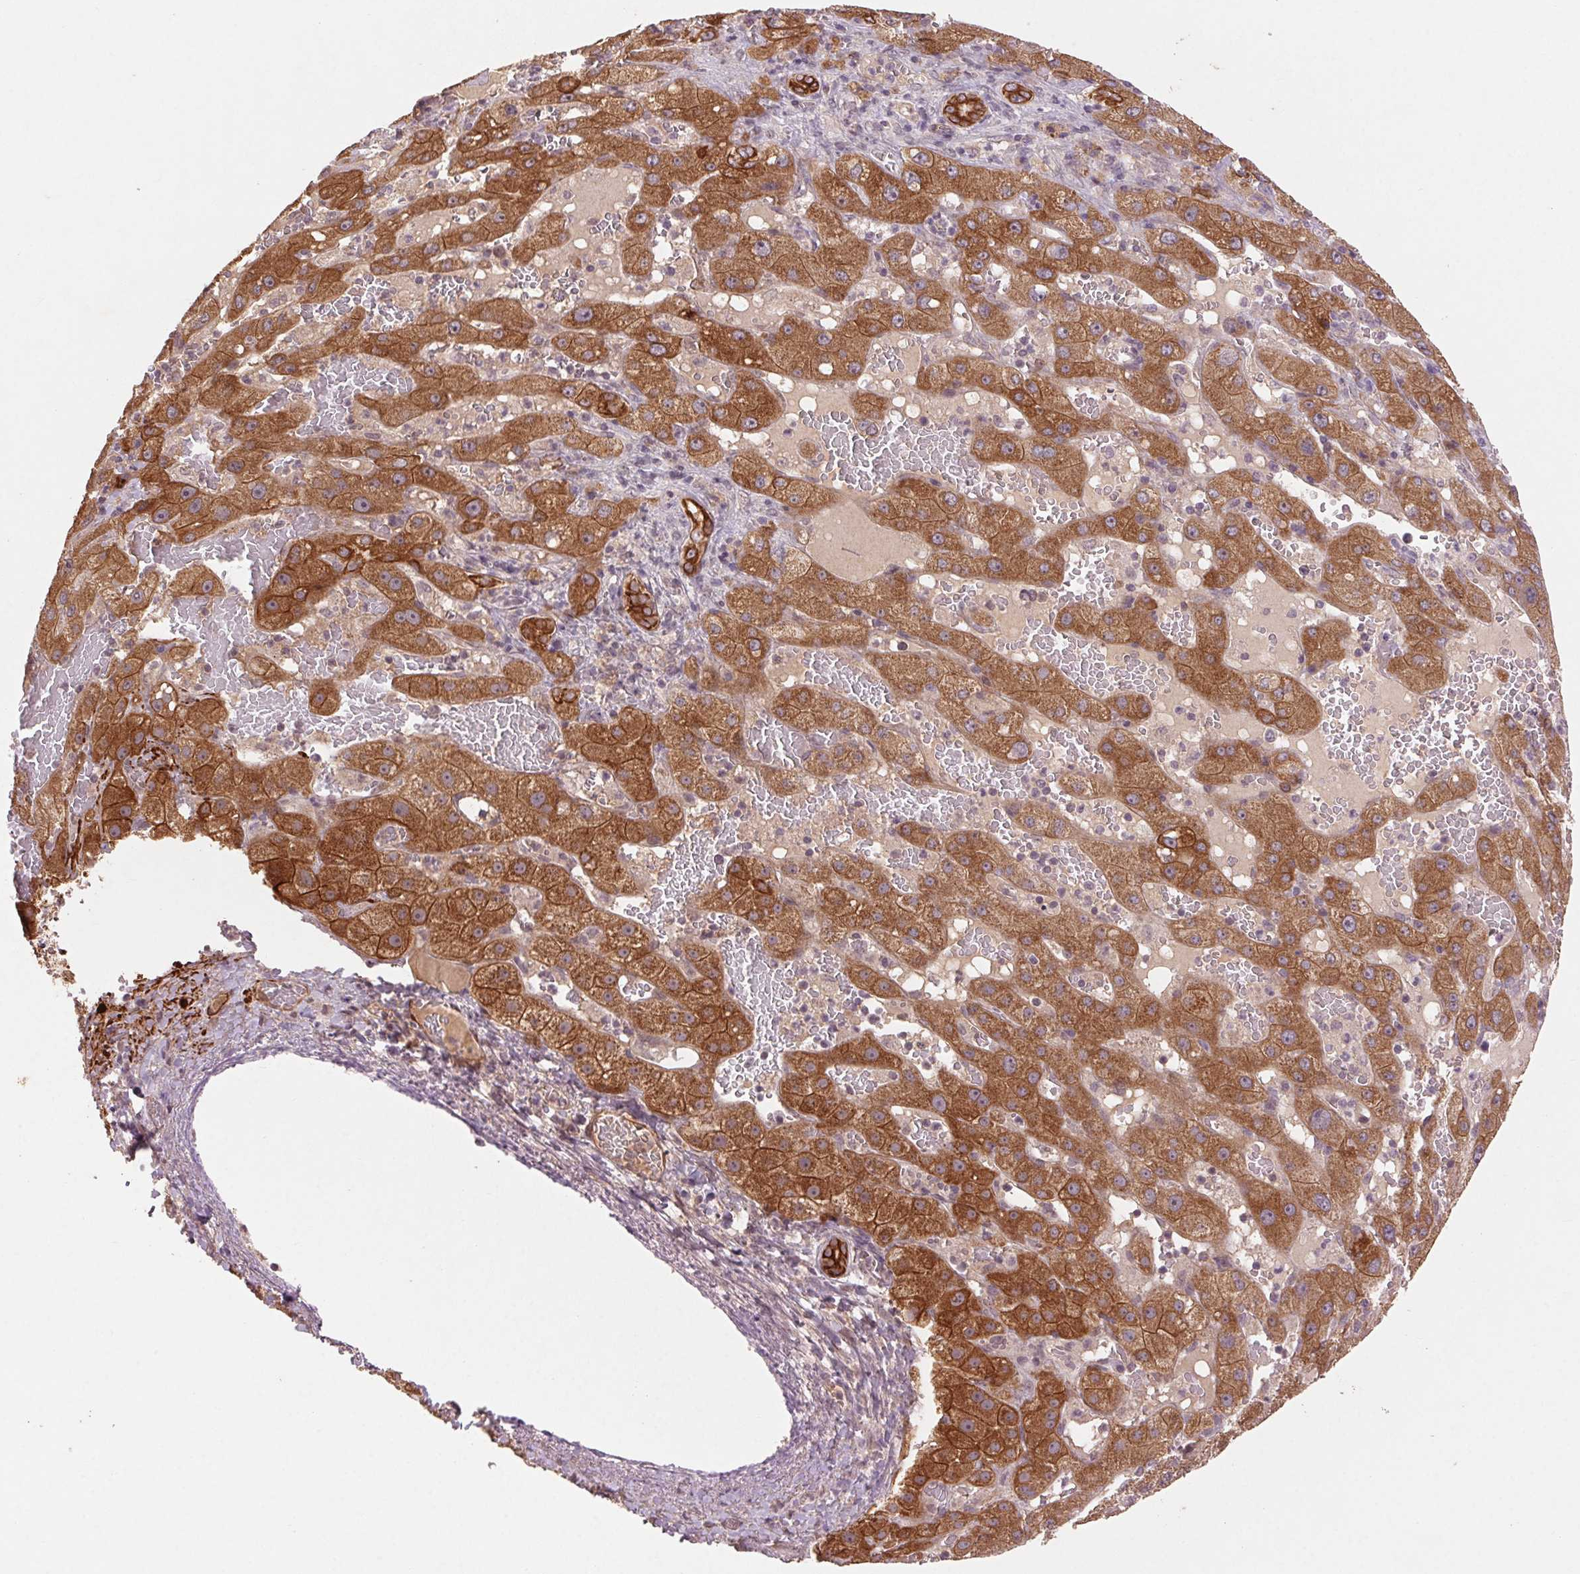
{"staining": {"intensity": "strong", "quantity": ">75%", "location": "cytoplasmic/membranous"}, "tissue": "liver cancer", "cell_type": "Tumor cells", "image_type": "cancer", "snomed": [{"axis": "morphology", "description": "Carcinoma, Hepatocellular, NOS"}, {"axis": "topography", "description": "Liver"}], "caption": "Human hepatocellular carcinoma (liver) stained with a brown dye exhibits strong cytoplasmic/membranous positive staining in about >75% of tumor cells.", "gene": "SMLR1", "patient": {"sex": "female", "age": 73}}